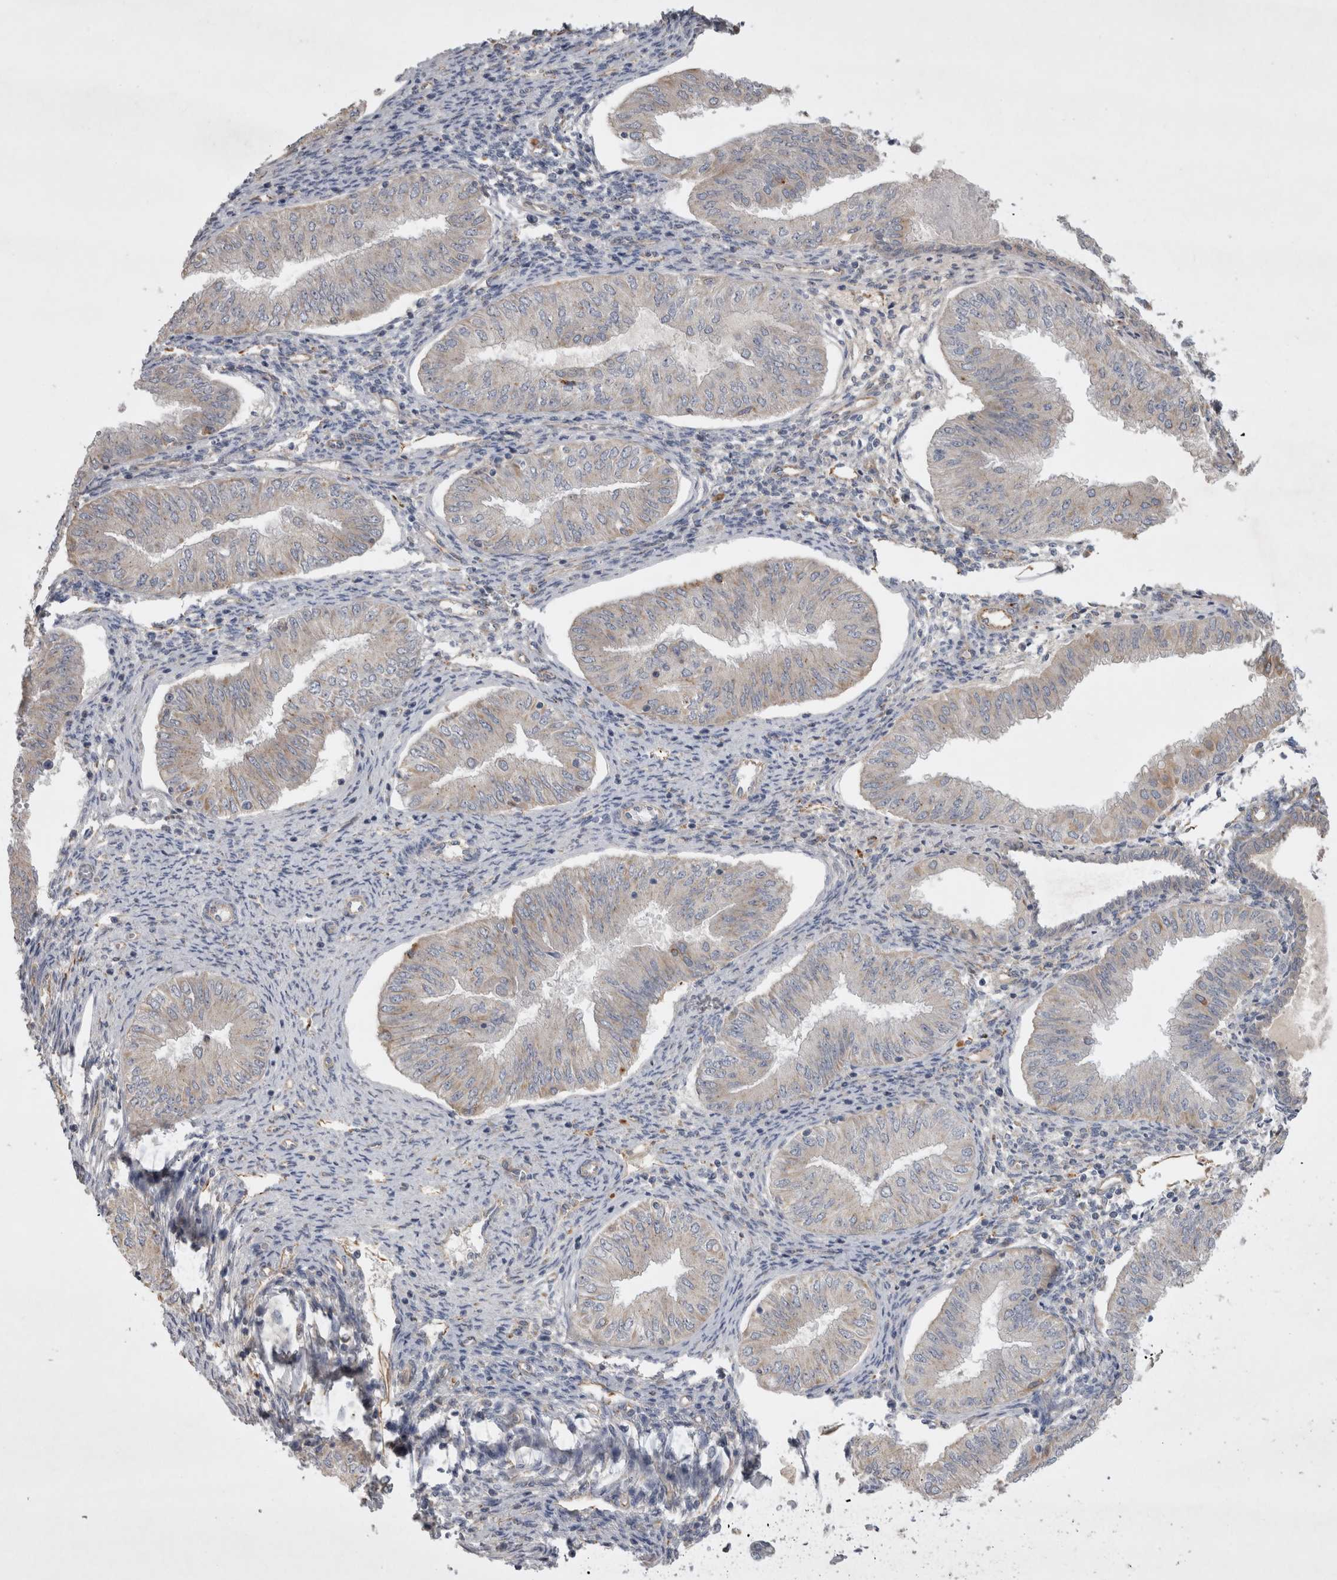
{"staining": {"intensity": "weak", "quantity": "<25%", "location": "cytoplasmic/membranous"}, "tissue": "endometrial cancer", "cell_type": "Tumor cells", "image_type": "cancer", "snomed": [{"axis": "morphology", "description": "Normal tissue, NOS"}, {"axis": "morphology", "description": "Adenocarcinoma, NOS"}, {"axis": "topography", "description": "Endometrium"}], "caption": "This is an immunohistochemistry micrograph of adenocarcinoma (endometrial). There is no staining in tumor cells.", "gene": "STRADB", "patient": {"sex": "female", "age": 53}}